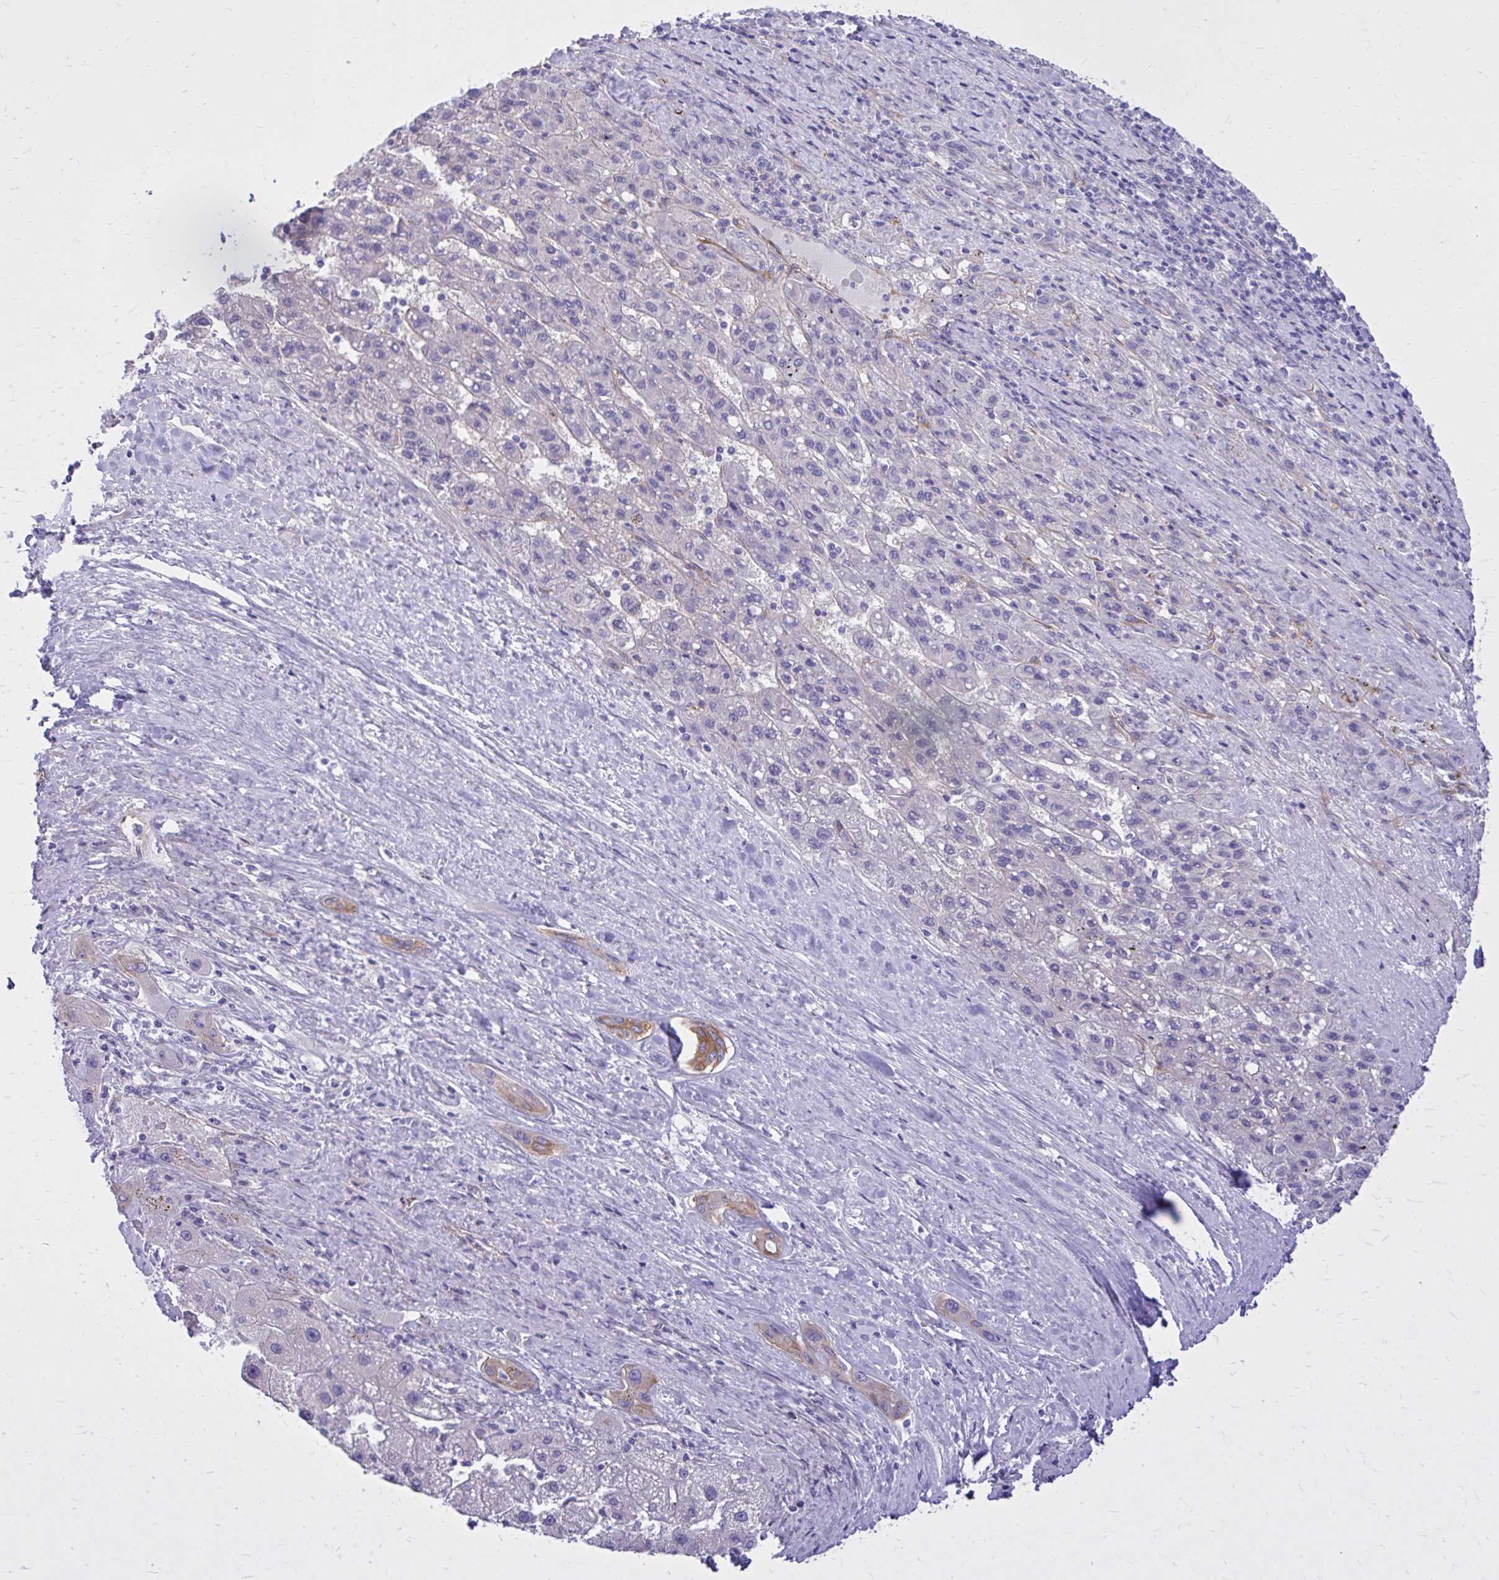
{"staining": {"intensity": "negative", "quantity": "none", "location": "none"}, "tissue": "liver cancer", "cell_type": "Tumor cells", "image_type": "cancer", "snomed": [{"axis": "morphology", "description": "Carcinoma, Hepatocellular, NOS"}, {"axis": "topography", "description": "Liver"}], "caption": "Histopathology image shows no protein staining in tumor cells of liver hepatocellular carcinoma tissue. (DAB immunohistochemistry visualized using brightfield microscopy, high magnification).", "gene": "EPB41L1", "patient": {"sex": "female", "age": 82}}